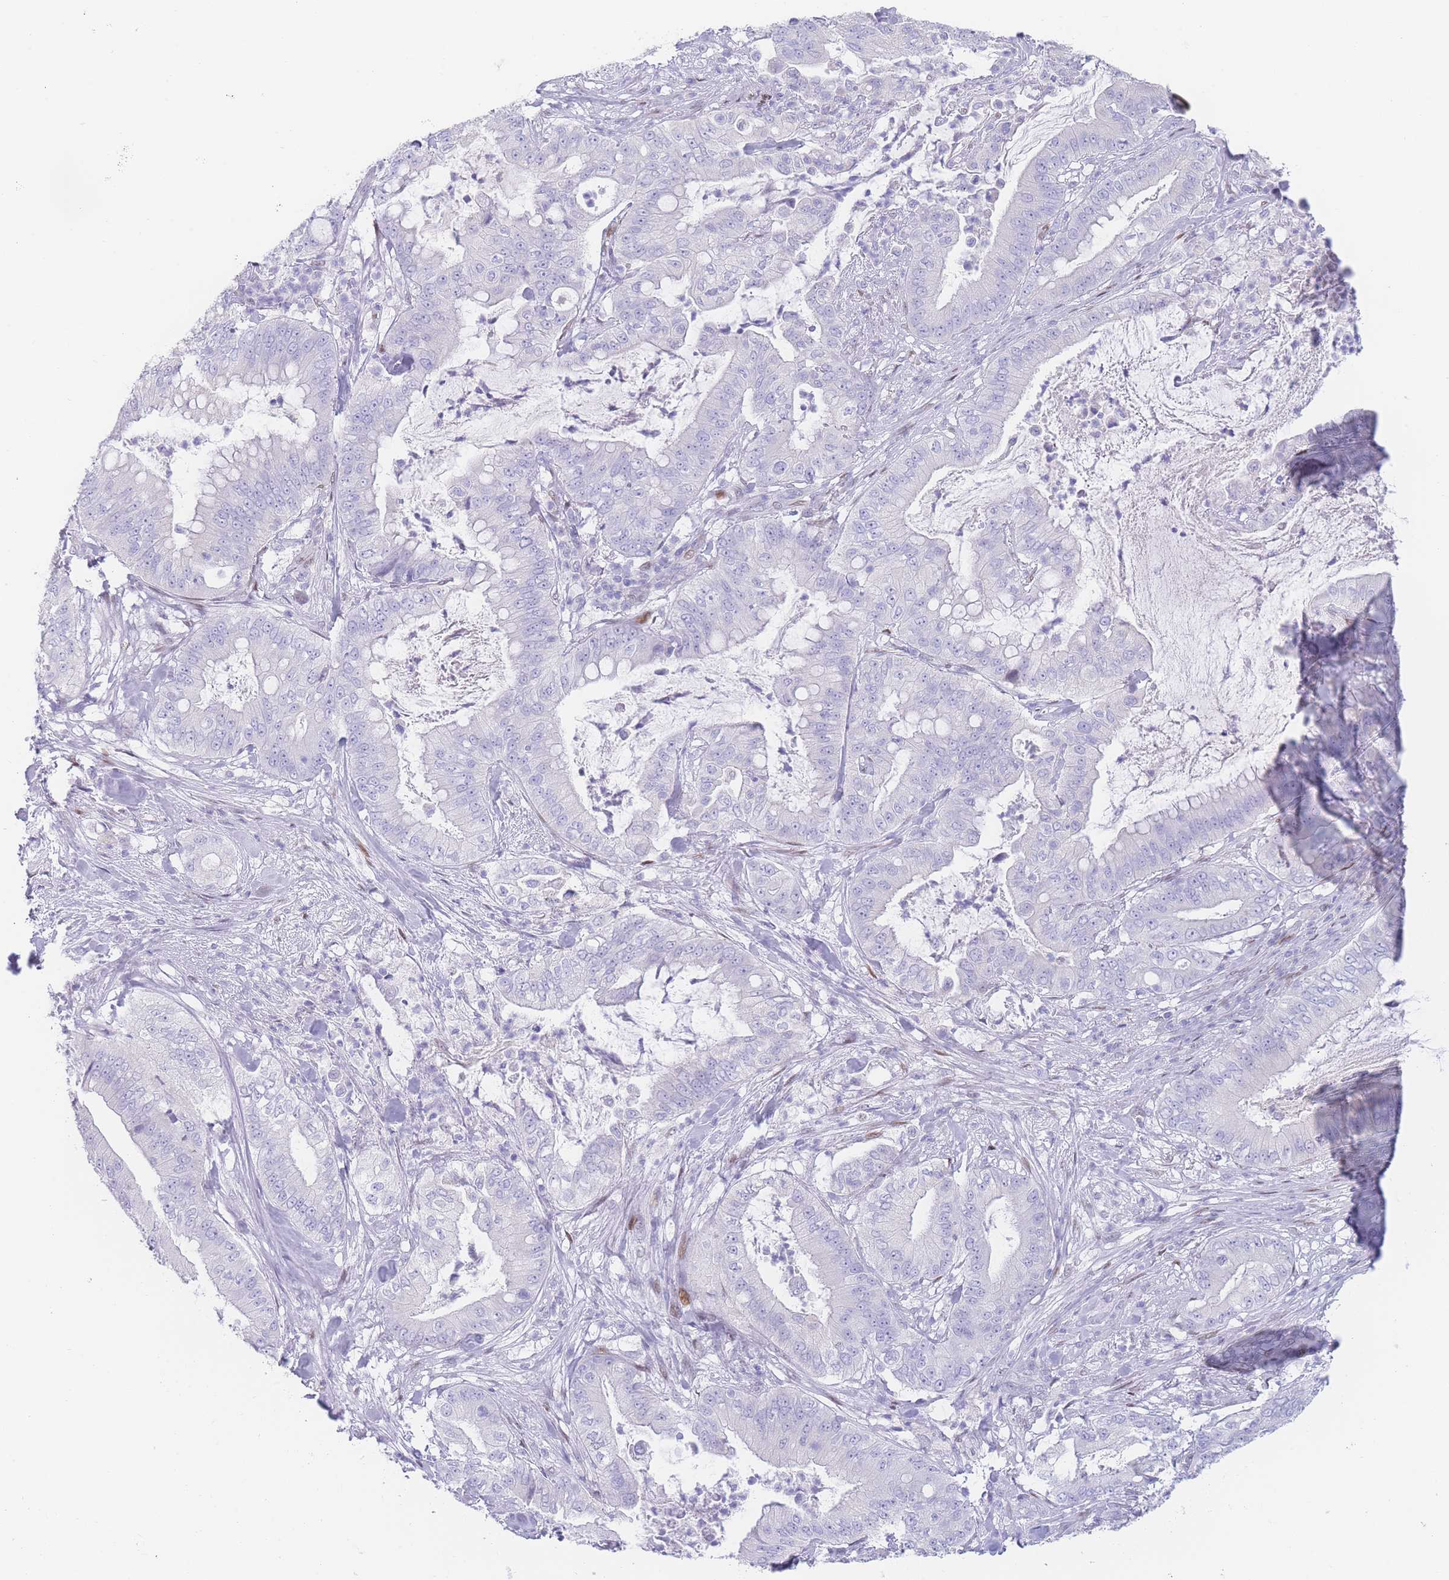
{"staining": {"intensity": "negative", "quantity": "none", "location": "none"}, "tissue": "pancreatic cancer", "cell_type": "Tumor cells", "image_type": "cancer", "snomed": [{"axis": "morphology", "description": "Adenocarcinoma, NOS"}, {"axis": "topography", "description": "Pancreas"}], "caption": "This is an immunohistochemistry image of human pancreatic cancer (adenocarcinoma). There is no expression in tumor cells.", "gene": "PSMB5", "patient": {"sex": "male", "age": 71}}